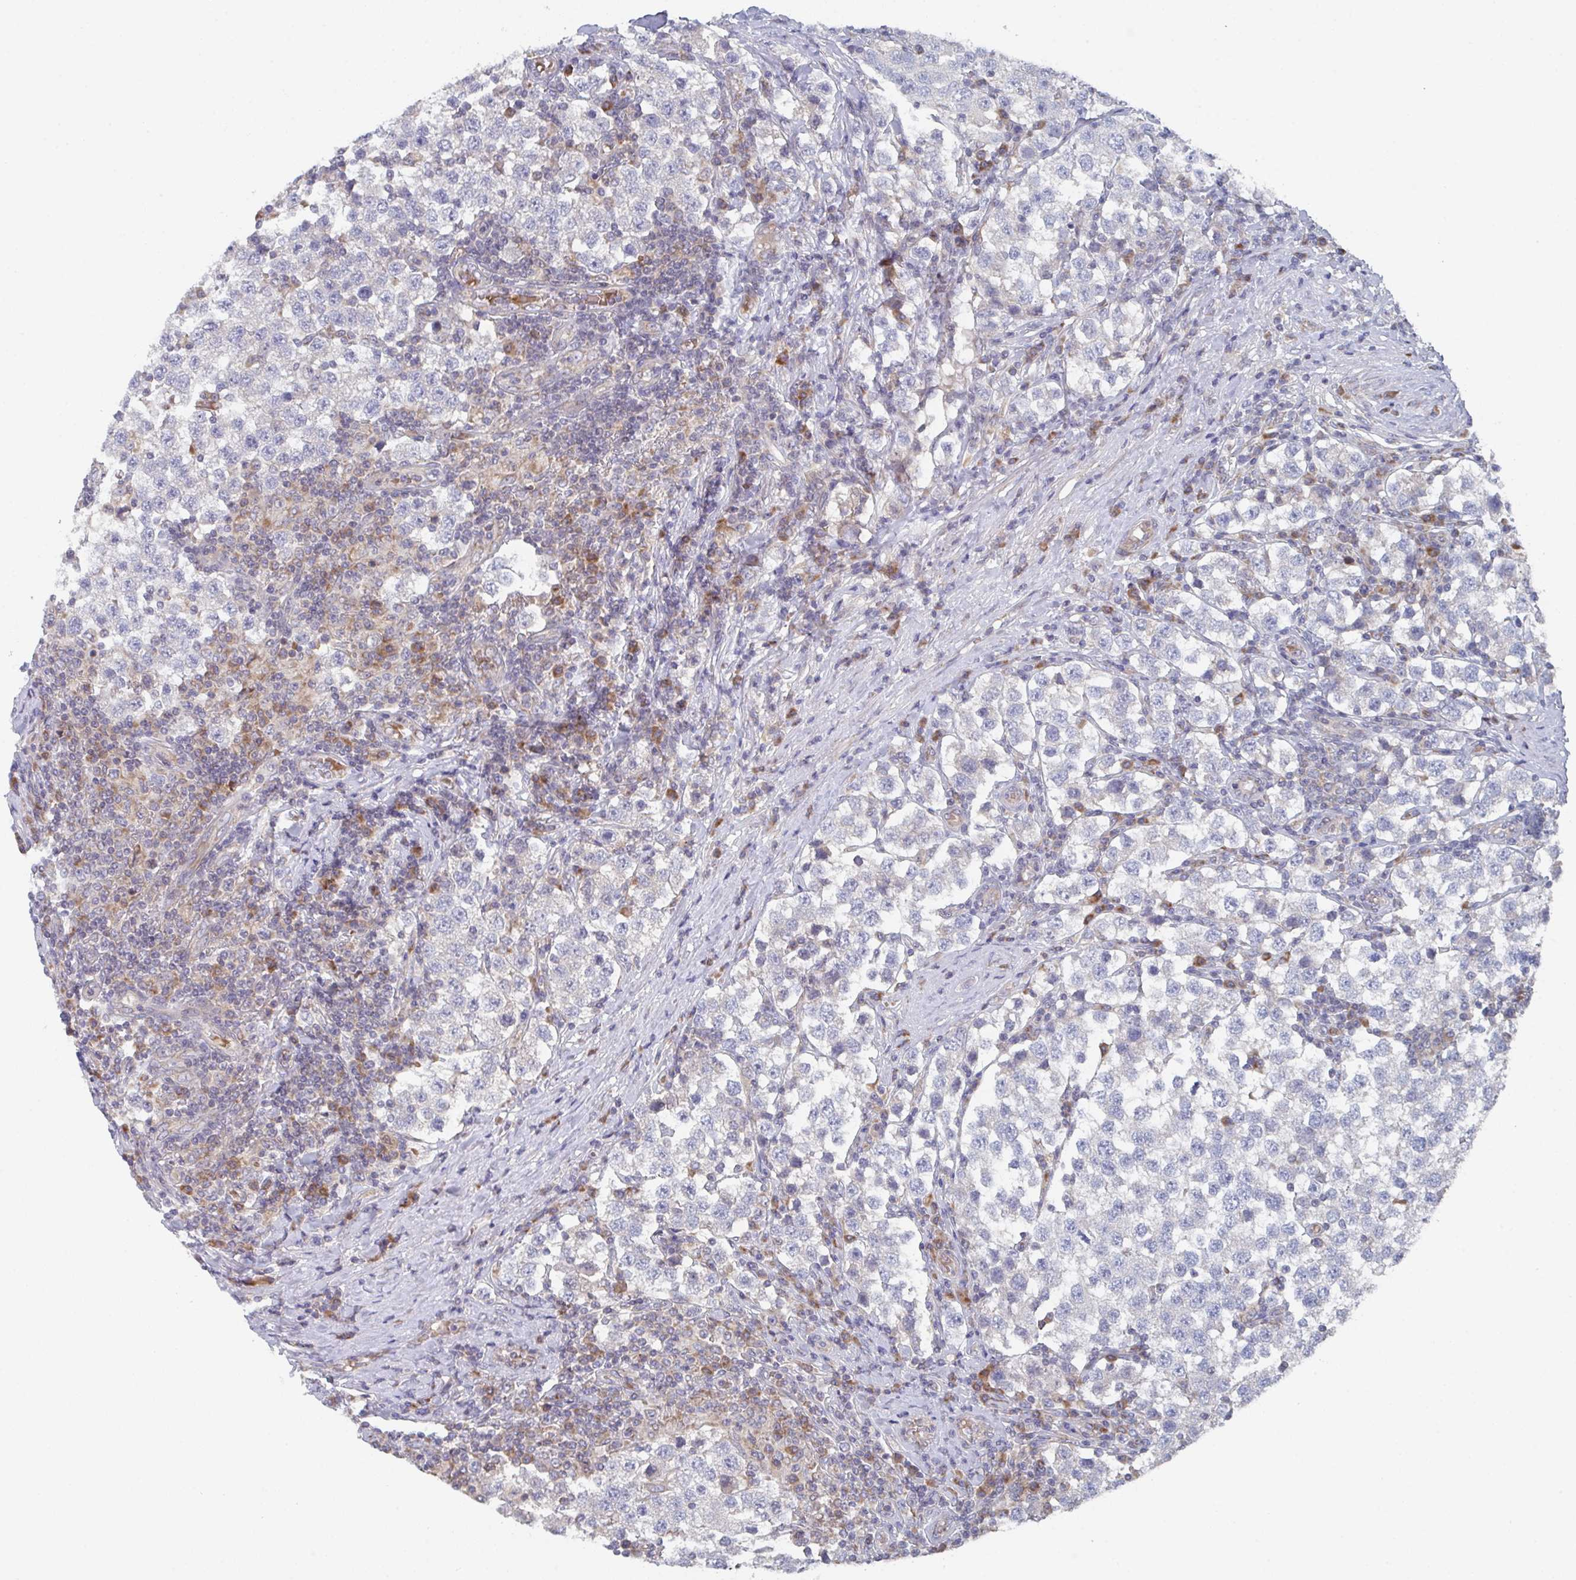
{"staining": {"intensity": "negative", "quantity": "none", "location": "none"}, "tissue": "testis cancer", "cell_type": "Tumor cells", "image_type": "cancer", "snomed": [{"axis": "morphology", "description": "Seminoma, NOS"}, {"axis": "topography", "description": "Testis"}], "caption": "This is an immunohistochemistry image of human seminoma (testis). There is no positivity in tumor cells.", "gene": "ELOVL1", "patient": {"sex": "male", "age": 34}}